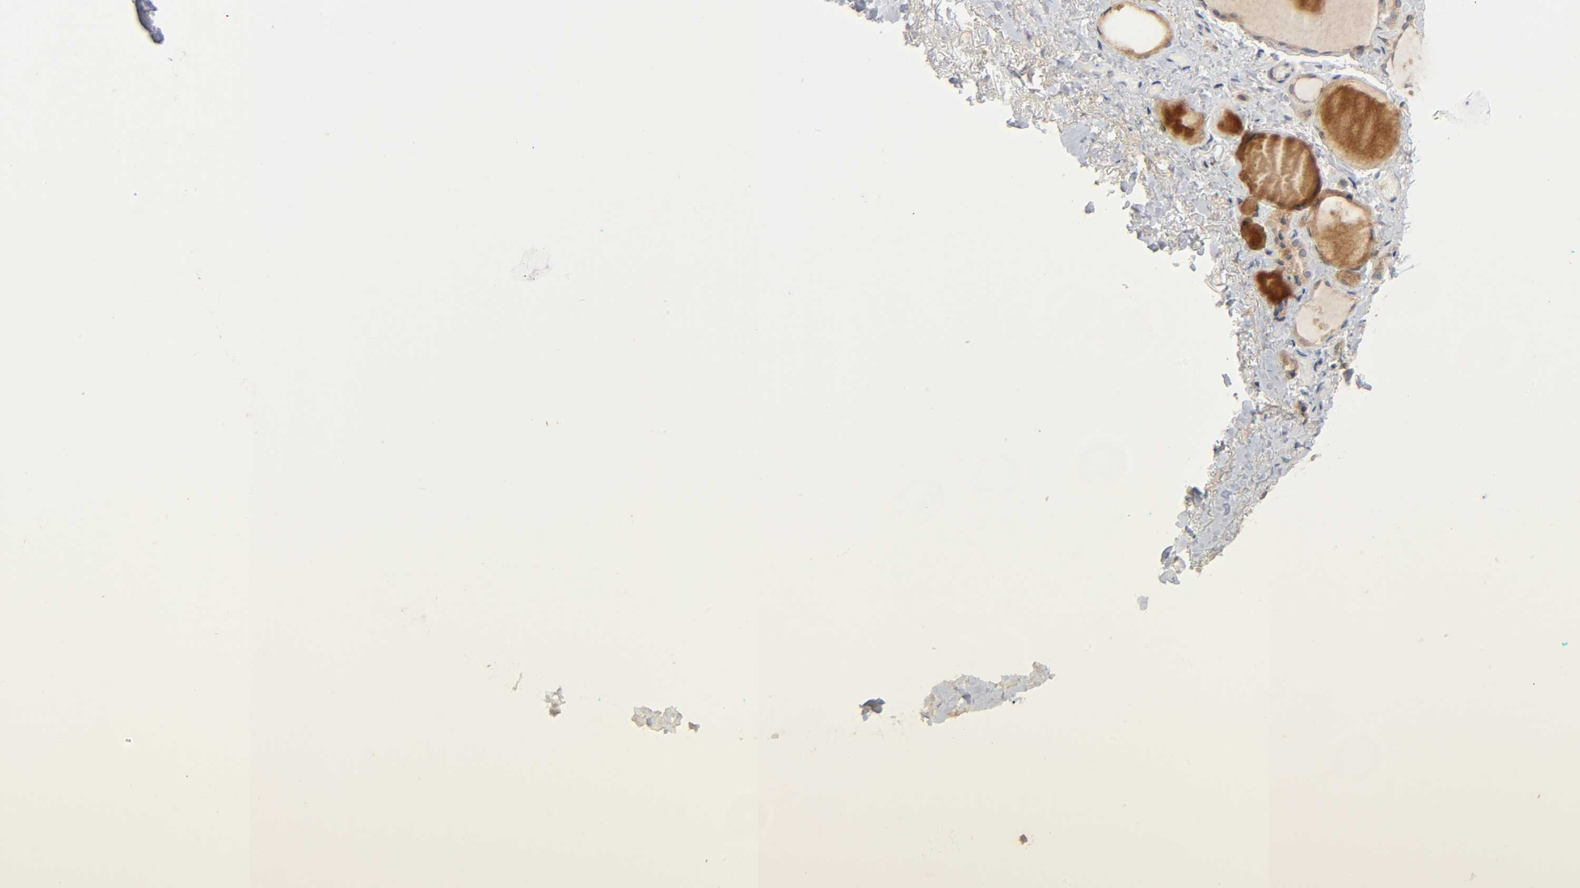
{"staining": {"intensity": "moderate", "quantity": ">75%", "location": "cytoplasmic/membranous"}, "tissue": "thyroid gland", "cell_type": "Glandular cells", "image_type": "normal", "snomed": [{"axis": "morphology", "description": "Normal tissue, NOS"}, {"axis": "topography", "description": "Thyroid gland"}], "caption": "The immunohistochemical stain highlights moderate cytoplasmic/membranous staining in glandular cells of benign thyroid gland. (DAB (3,3'-diaminobenzidine) IHC with brightfield microscopy, high magnification).", "gene": "CPB2", "patient": {"sex": "female", "age": 75}}